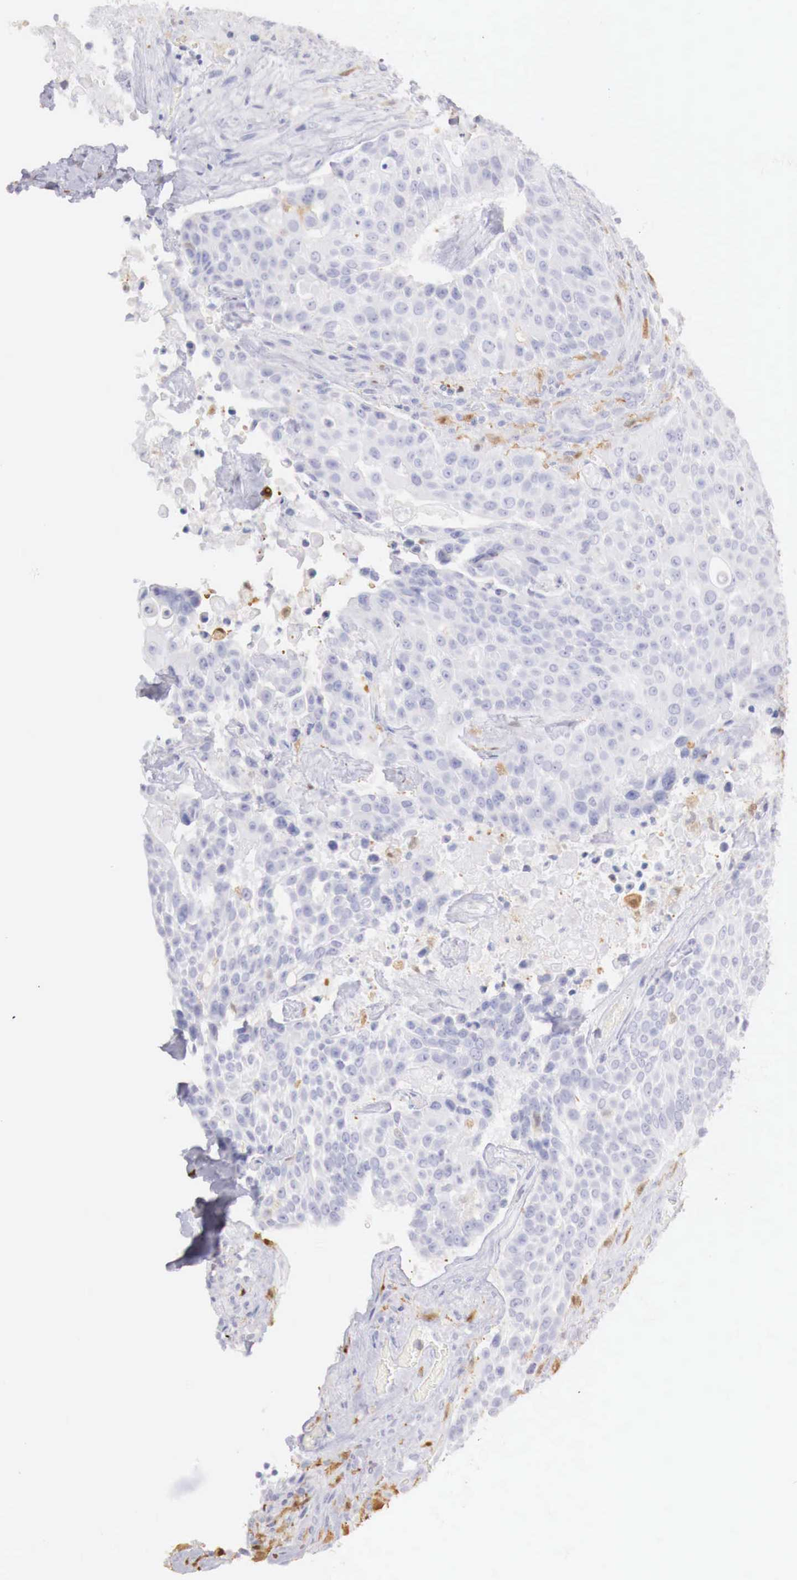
{"staining": {"intensity": "negative", "quantity": "none", "location": "none"}, "tissue": "urothelial cancer", "cell_type": "Tumor cells", "image_type": "cancer", "snomed": [{"axis": "morphology", "description": "Urothelial carcinoma, High grade"}, {"axis": "topography", "description": "Urinary bladder"}], "caption": "Immunohistochemistry (IHC) of urothelial cancer exhibits no staining in tumor cells.", "gene": "RENBP", "patient": {"sex": "male", "age": 74}}